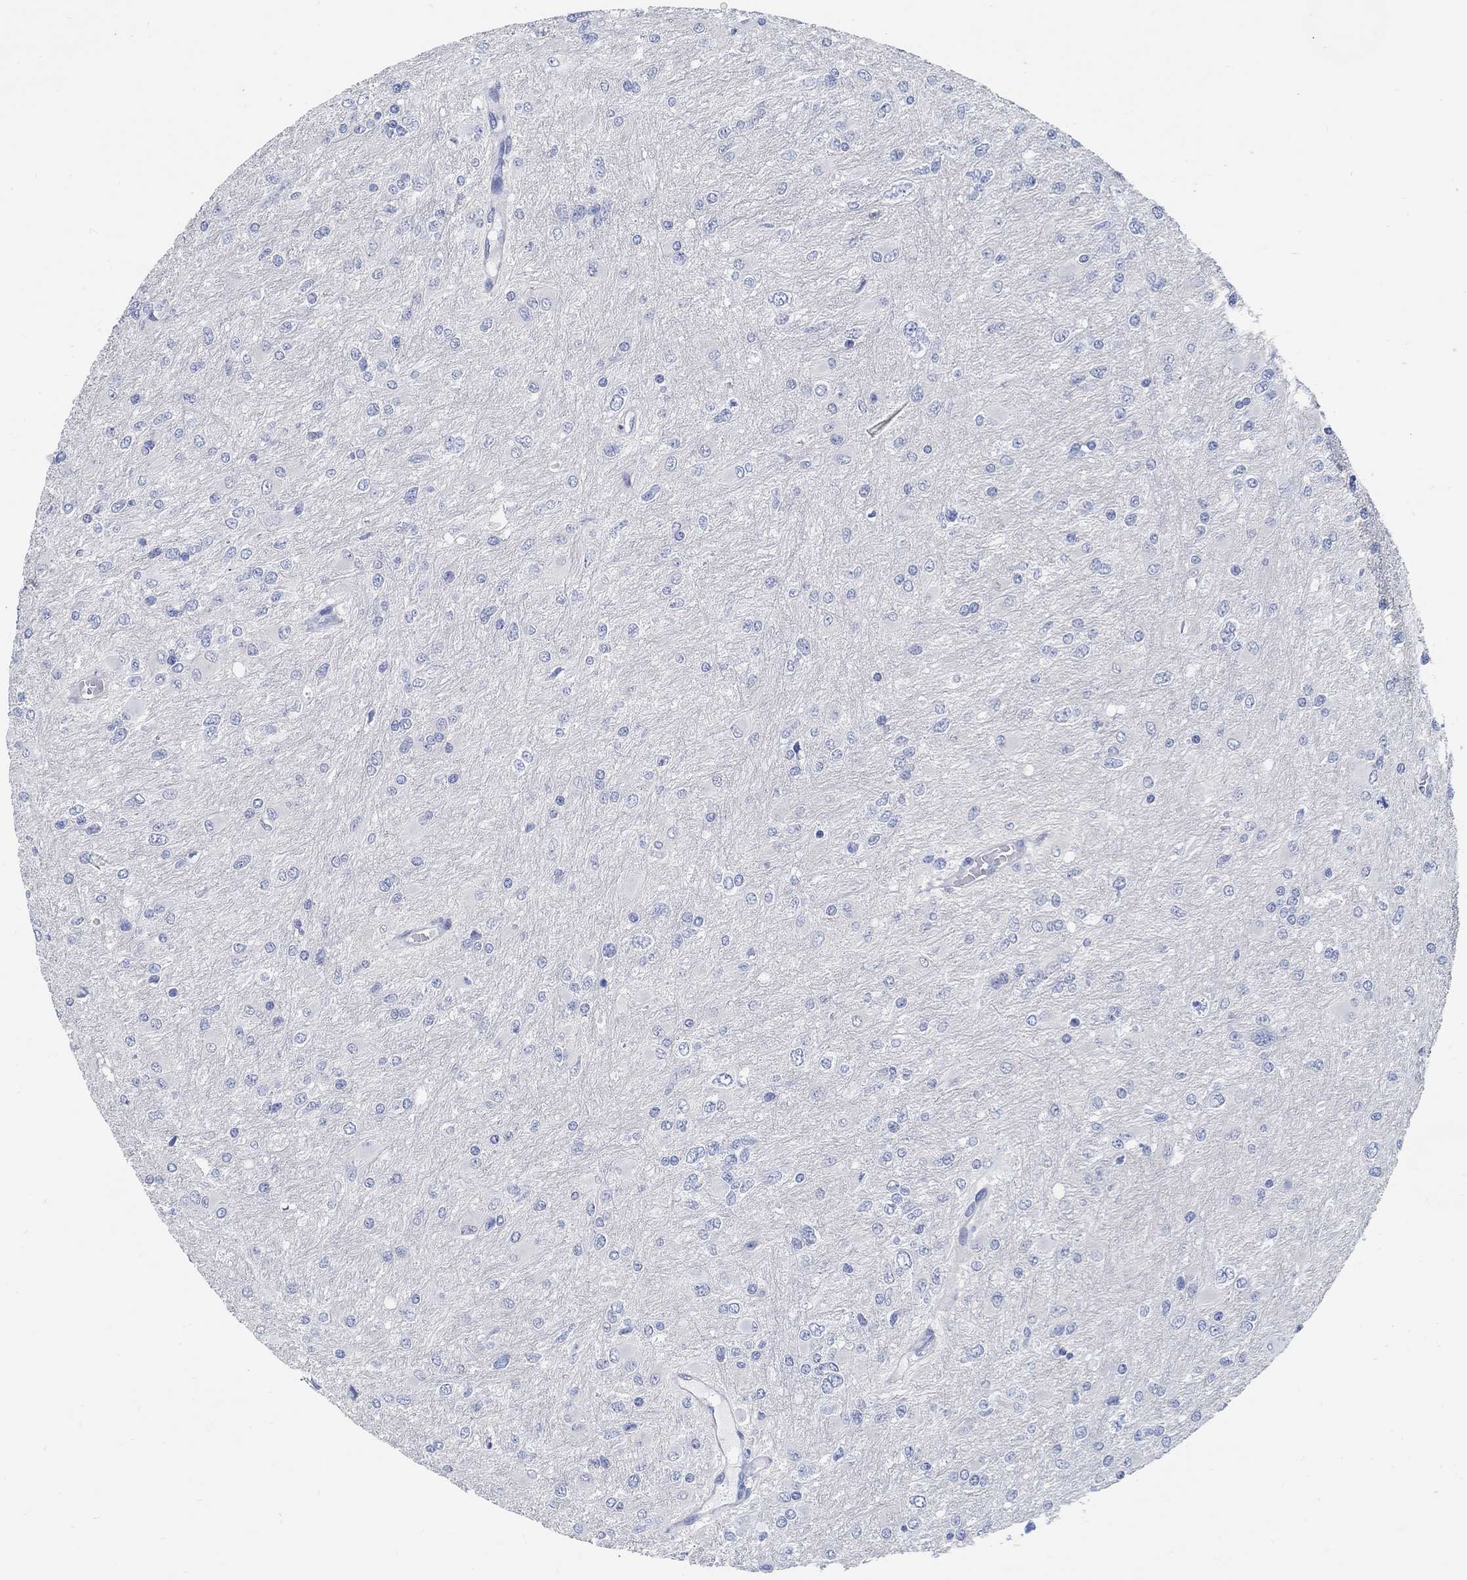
{"staining": {"intensity": "negative", "quantity": "none", "location": "none"}, "tissue": "glioma", "cell_type": "Tumor cells", "image_type": "cancer", "snomed": [{"axis": "morphology", "description": "Glioma, malignant, High grade"}, {"axis": "topography", "description": "Cerebral cortex"}], "caption": "The IHC micrograph has no significant staining in tumor cells of glioma tissue. The staining is performed using DAB brown chromogen with nuclei counter-stained in using hematoxylin.", "gene": "PCDH11X", "patient": {"sex": "female", "age": 36}}